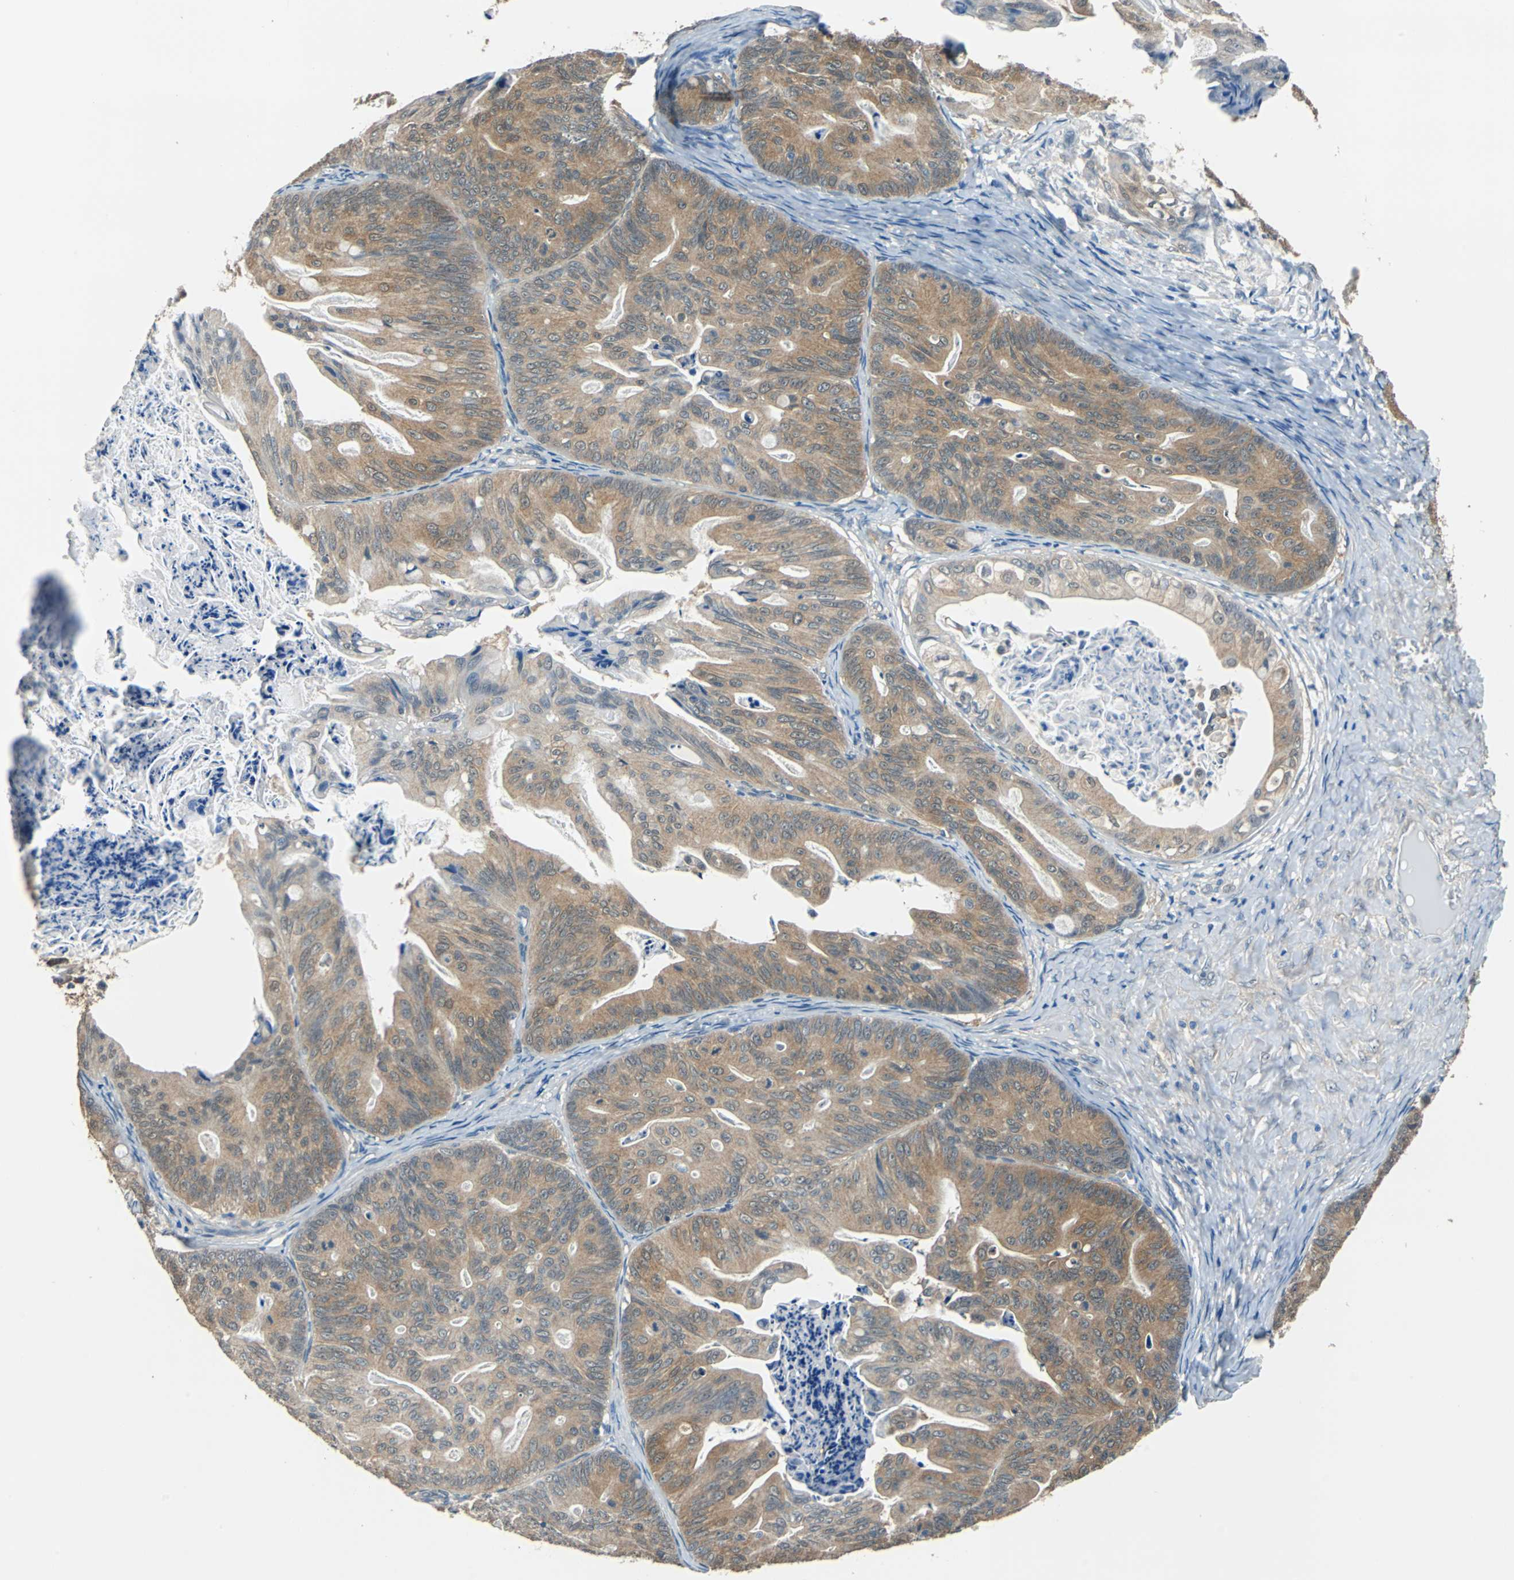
{"staining": {"intensity": "moderate", "quantity": ">75%", "location": "cytoplasmic/membranous"}, "tissue": "ovarian cancer", "cell_type": "Tumor cells", "image_type": "cancer", "snomed": [{"axis": "morphology", "description": "Cystadenocarcinoma, mucinous, NOS"}, {"axis": "topography", "description": "Ovary"}], "caption": "Immunohistochemical staining of ovarian cancer (mucinous cystadenocarcinoma) demonstrates medium levels of moderate cytoplasmic/membranous staining in about >75% of tumor cells.", "gene": "FKBP4", "patient": {"sex": "female", "age": 36}}